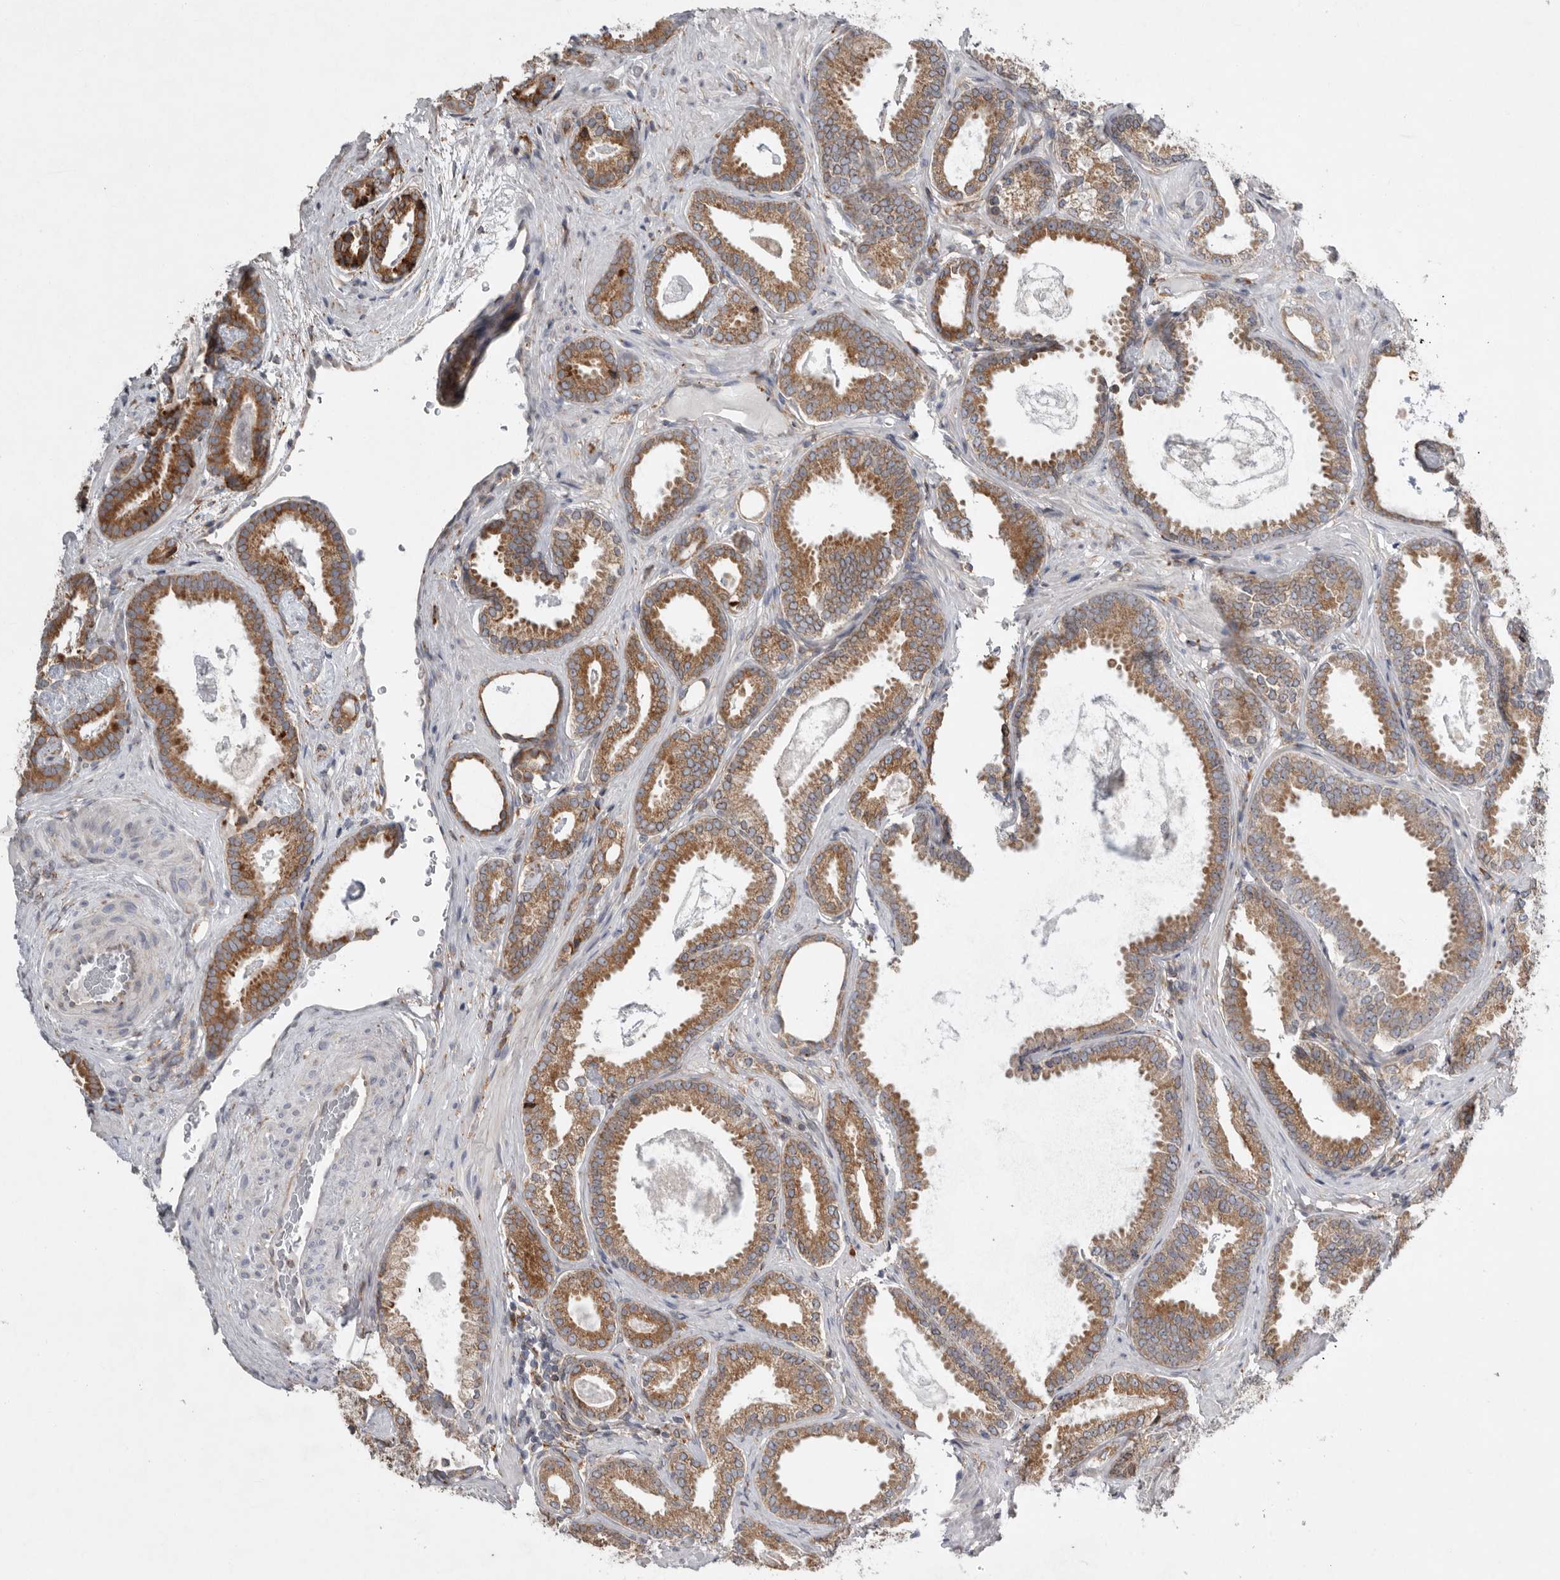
{"staining": {"intensity": "moderate", "quantity": ">75%", "location": "cytoplasmic/membranous"}, "tissue": "prostate cancer", "cell_type": "Tumor cells", "image_type": "cancer", "snomed": [{"axis": "morphology", "description": "Adenocarcinoma, Low grade"}, {"axis": "topography", "description": "Prostate"}], "caption": "Immunohistochemistry (IHC) of human adenocarcinoma (low-grade) (prostate) displays medium levels of moderate cytoplasmic/membranous positivity in about >75% of tumor cells.", "gene": "GANAB", "patient": {"sex": "male", "age": 71}}